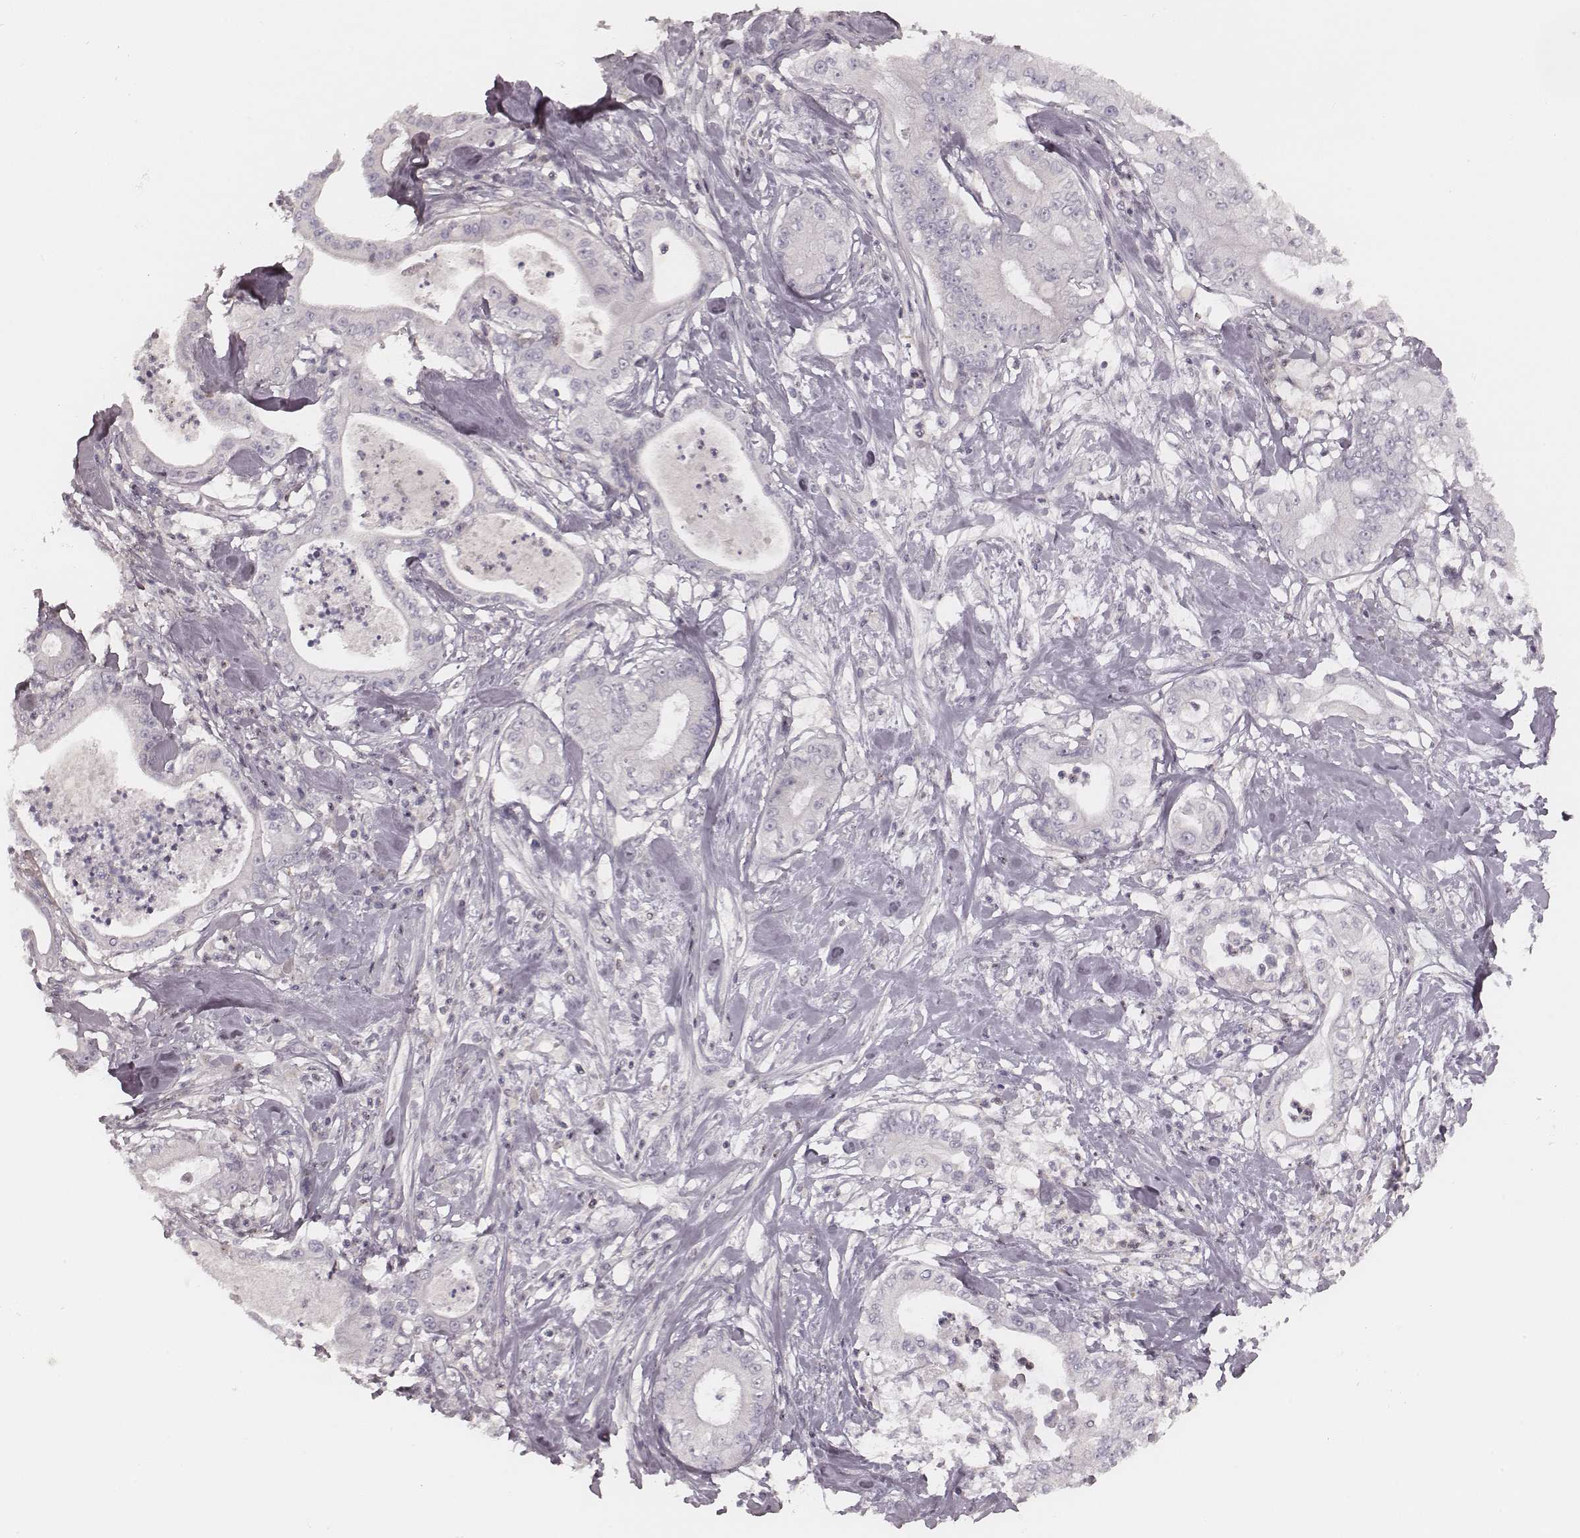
{"staining": {"intensity": "negative", "quantity": "none", "location": "none"}, "tissue": "pancreatic cancer", "cell_type": "Tumor cells", "image_type": "cancer", "snomed": [{"axis": "morphology", "description": "Adenocarcinoma, NOS"}, {"axis": "topography", "description": "Pancreas"}], "caption": "This histopathology image is of pancreatic adenocarcinoma stained with immunohistochemistry to label a protein in brown with the nuclei are counter-stained blue. There is no expression in tumor cells.", "gene": "MSX1", "patient": {"sex": "male", "age": 71}}